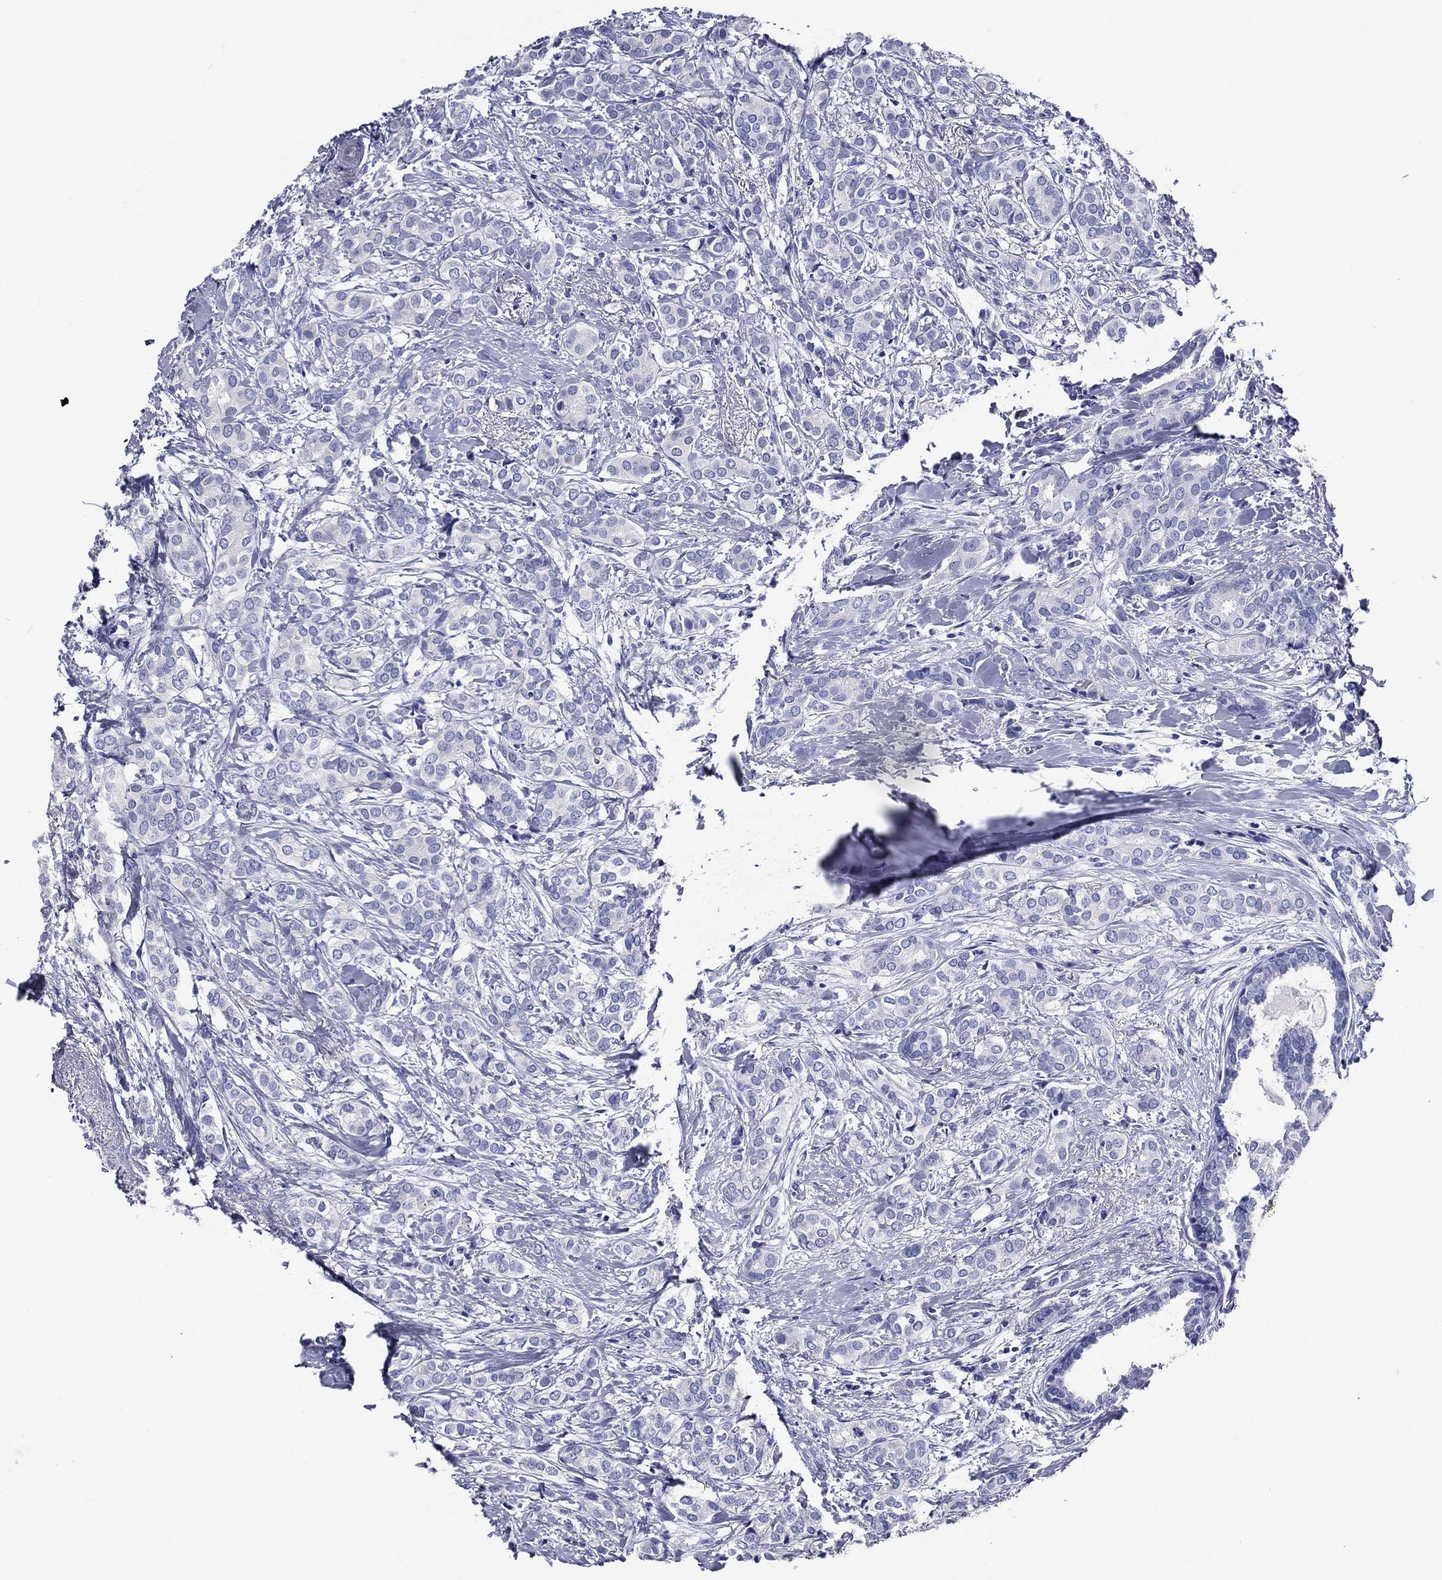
{"staining": {"intensity": "negative", "quantity": "none", "location": "none"}, "tissue": "breast cancer", "cell_type": "Tumor cells", "image_type": "cancer", "snomed": [{"axis": "morphology", "description": "Duct carcinoma"}, {"axis": "topography", "description": "Breast"}], "caption": "Immunohistochemical staining of breast cancer demonstrates no significant positivity in tumor cells.", "gene": "ACE2", "patient": {"sex": "female", "age": 73}}